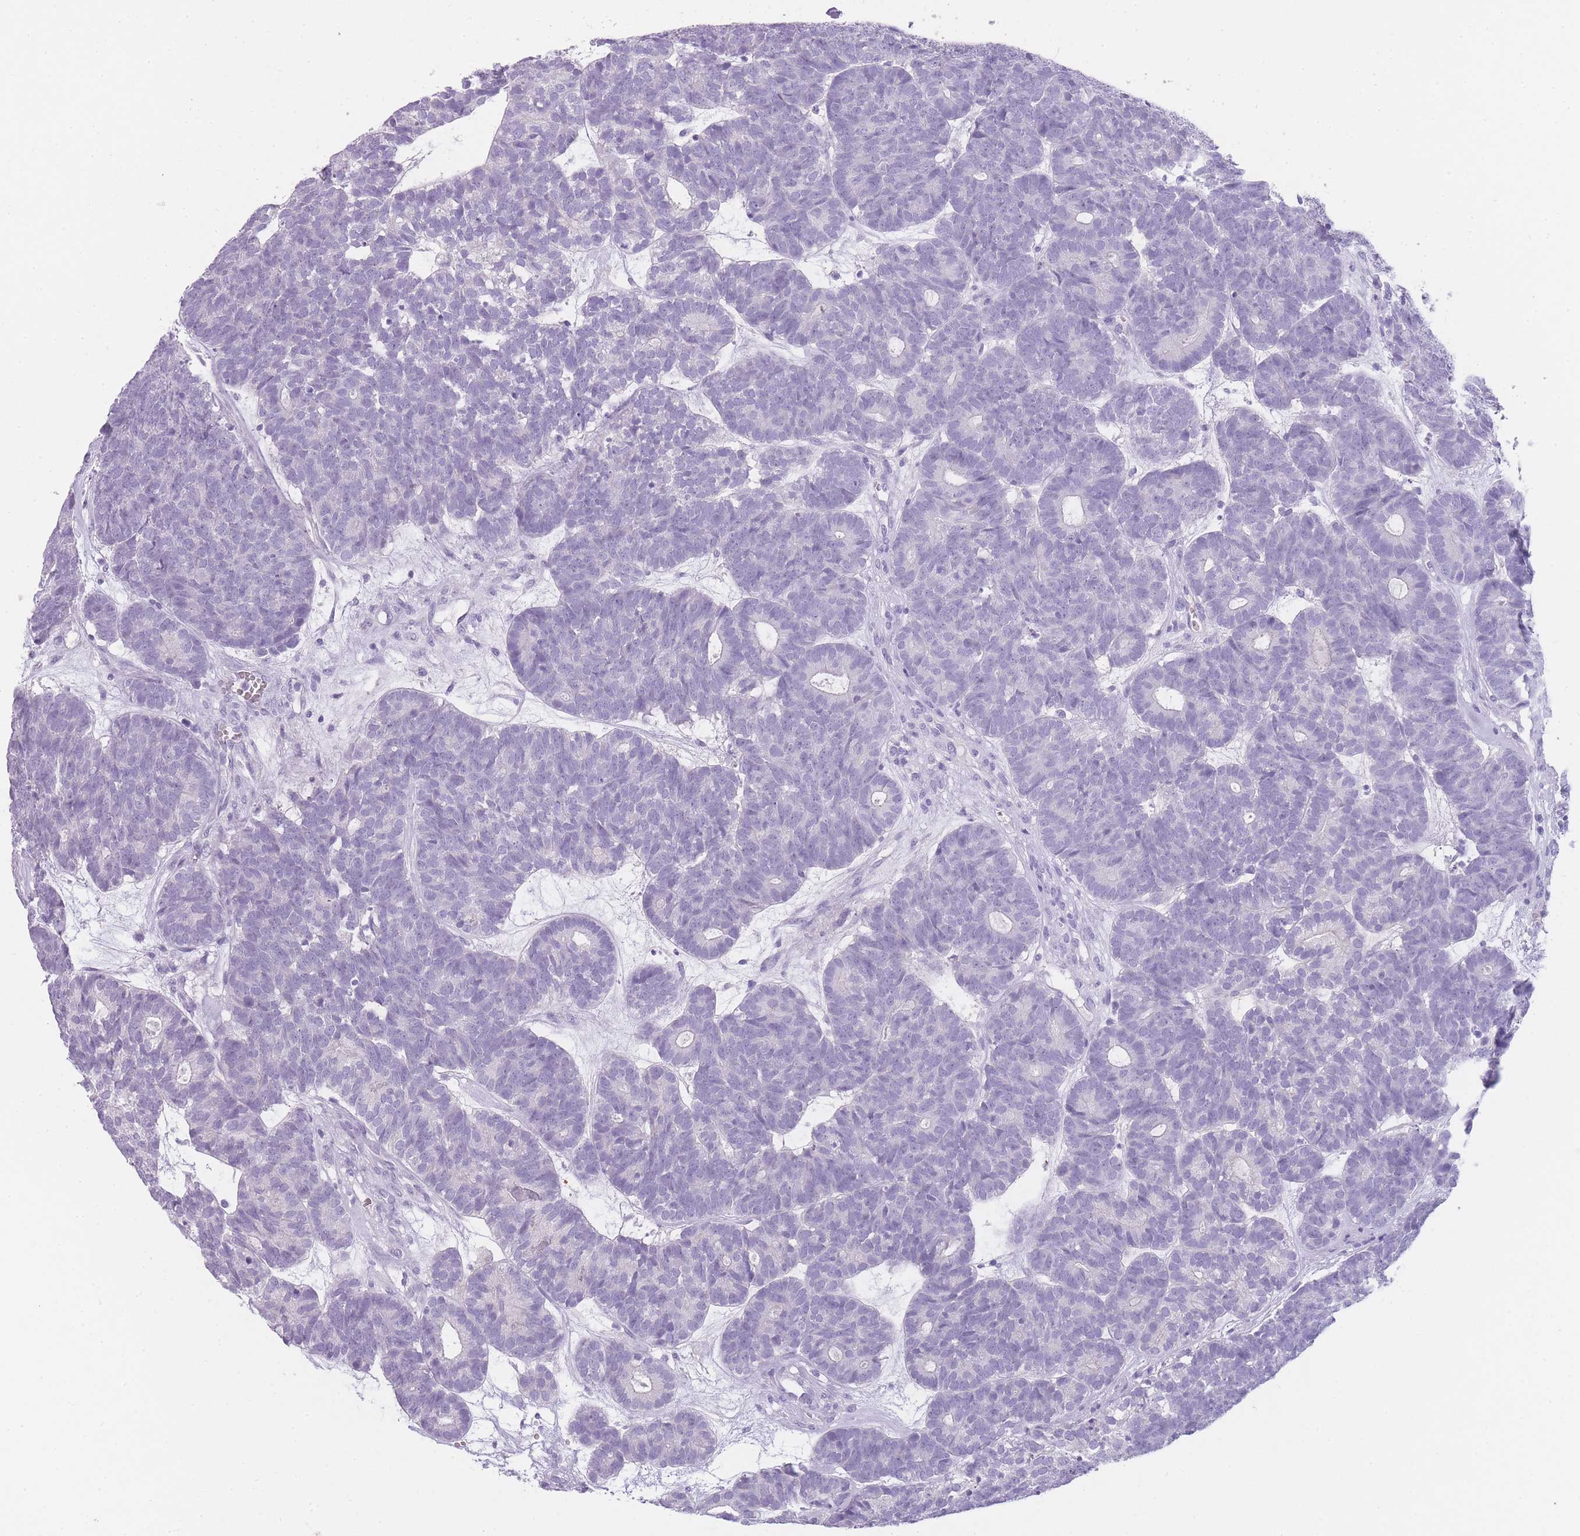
{"staining": {"intensity": "negative", "quantity": "none", "location": "none"}, "tissue": "head and neck cancer", "cell_type": "Tumor cells", "image_type": "cancer", "snomed": [{"axis": "morphology", "description": "Adenocarcinoma, NOS"}, {"axis": "topography", "description": "Head-Neck"}], "caption": "Head and neck cancer (adenocarcinoma) stained for a protein using immunohistochemistry (IHC) reveals no positivity tumor cells.", "gene": "TCP11", "patient": {"sex": "female", "age": 81}}